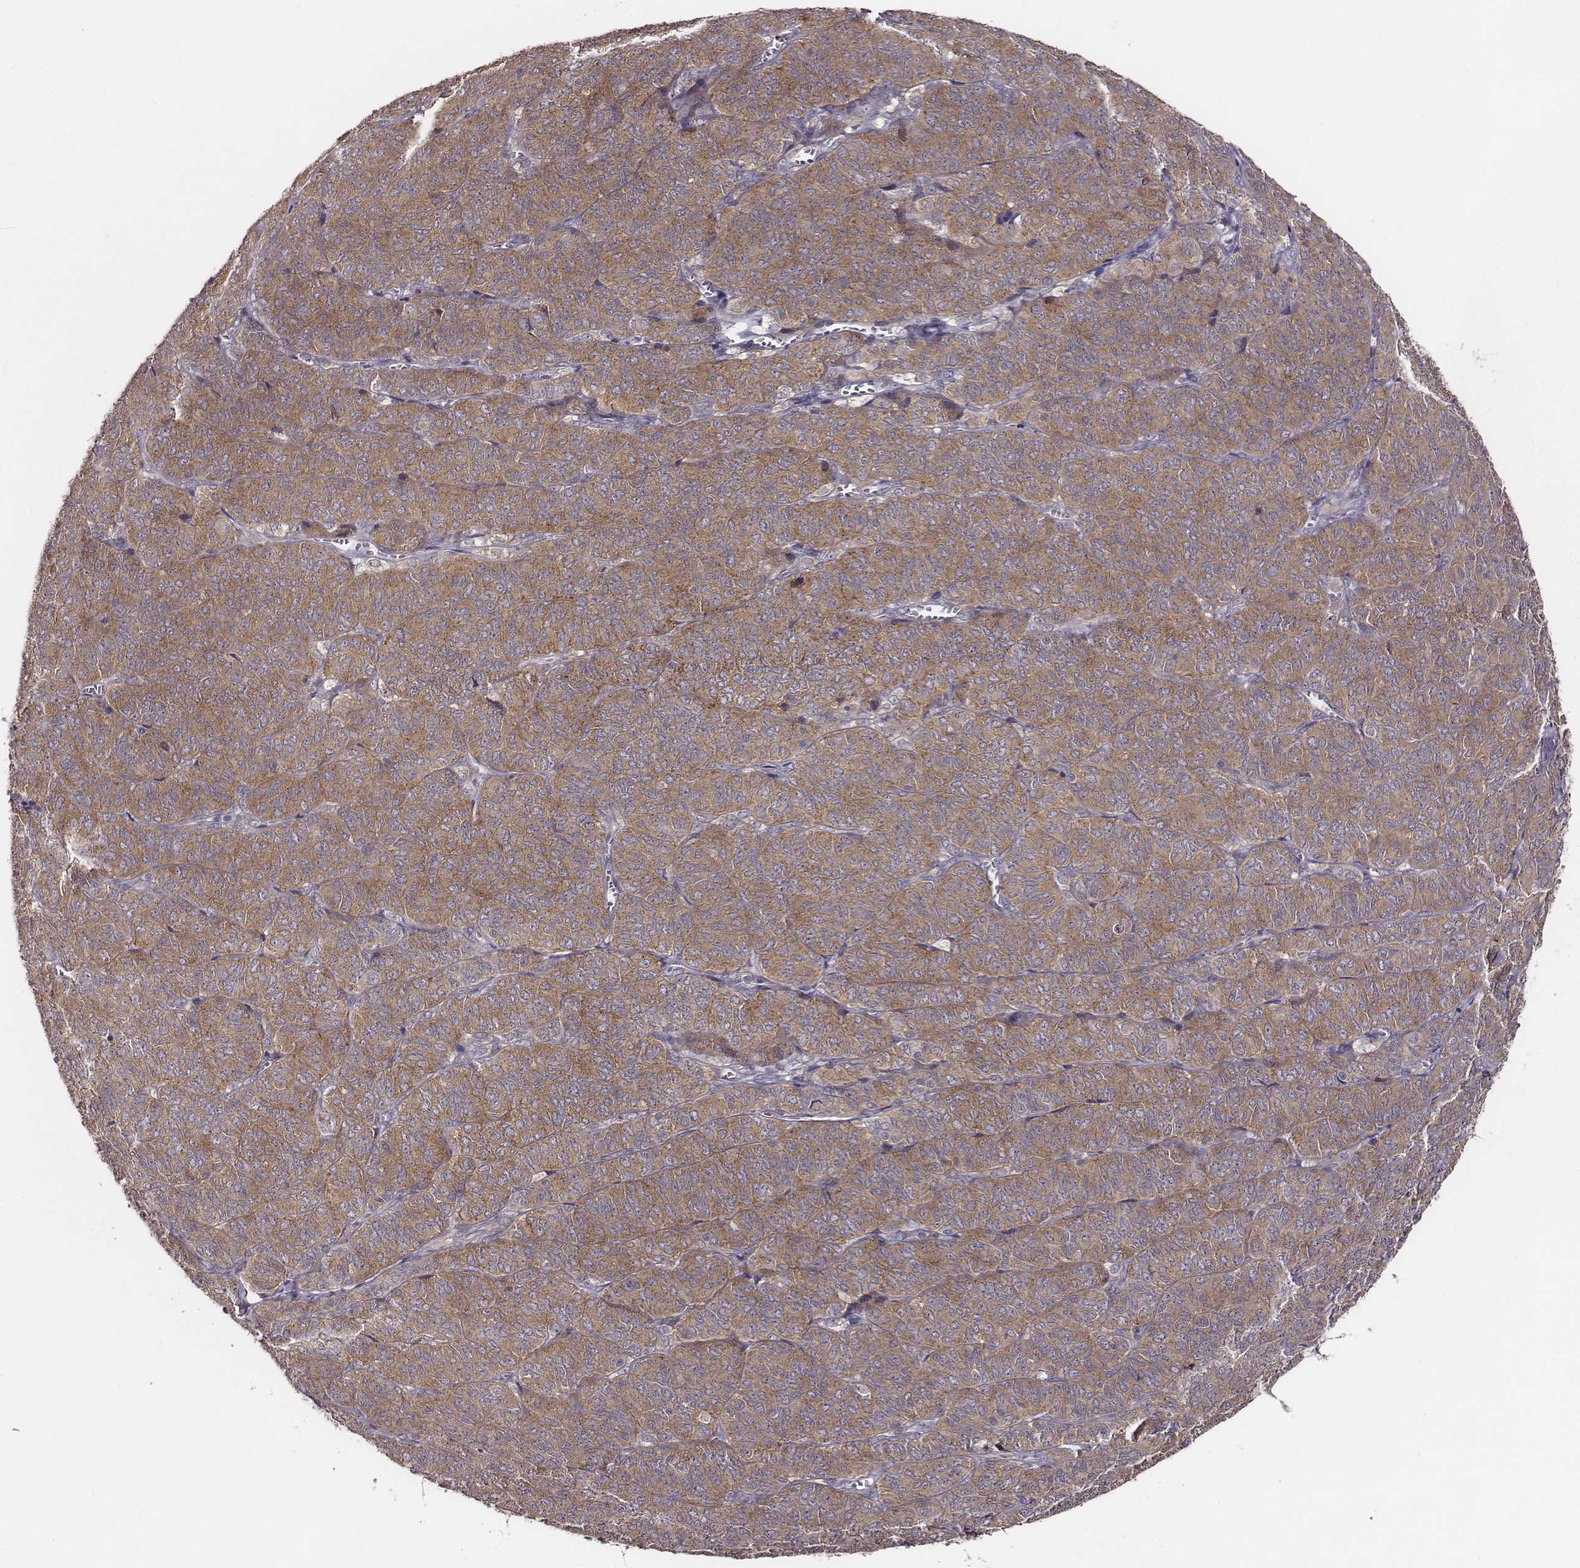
{"staining": {"intensity": "moderate", "quantity": ">75%", "location": "cytoplasmic/membranous"}, "tissue": "ovarian cancer", "cell_type": "Tumor cells", "image_type": "cancer", "snomed": [{"axis": "morphology", "description": "Carcinoma, endometroid"}, {"axis": "topography", "description": "Ovary"}], "caption": "DAB (3,3'-diaminobenzidine) immunohistochemical staining of human ovarian cancer exhibits moderate cytoplasmic/membranous protein staining in about >75% of tumor cells.", "gene": "VPS26A", "patient": {"sex": "female", "age": 80}}